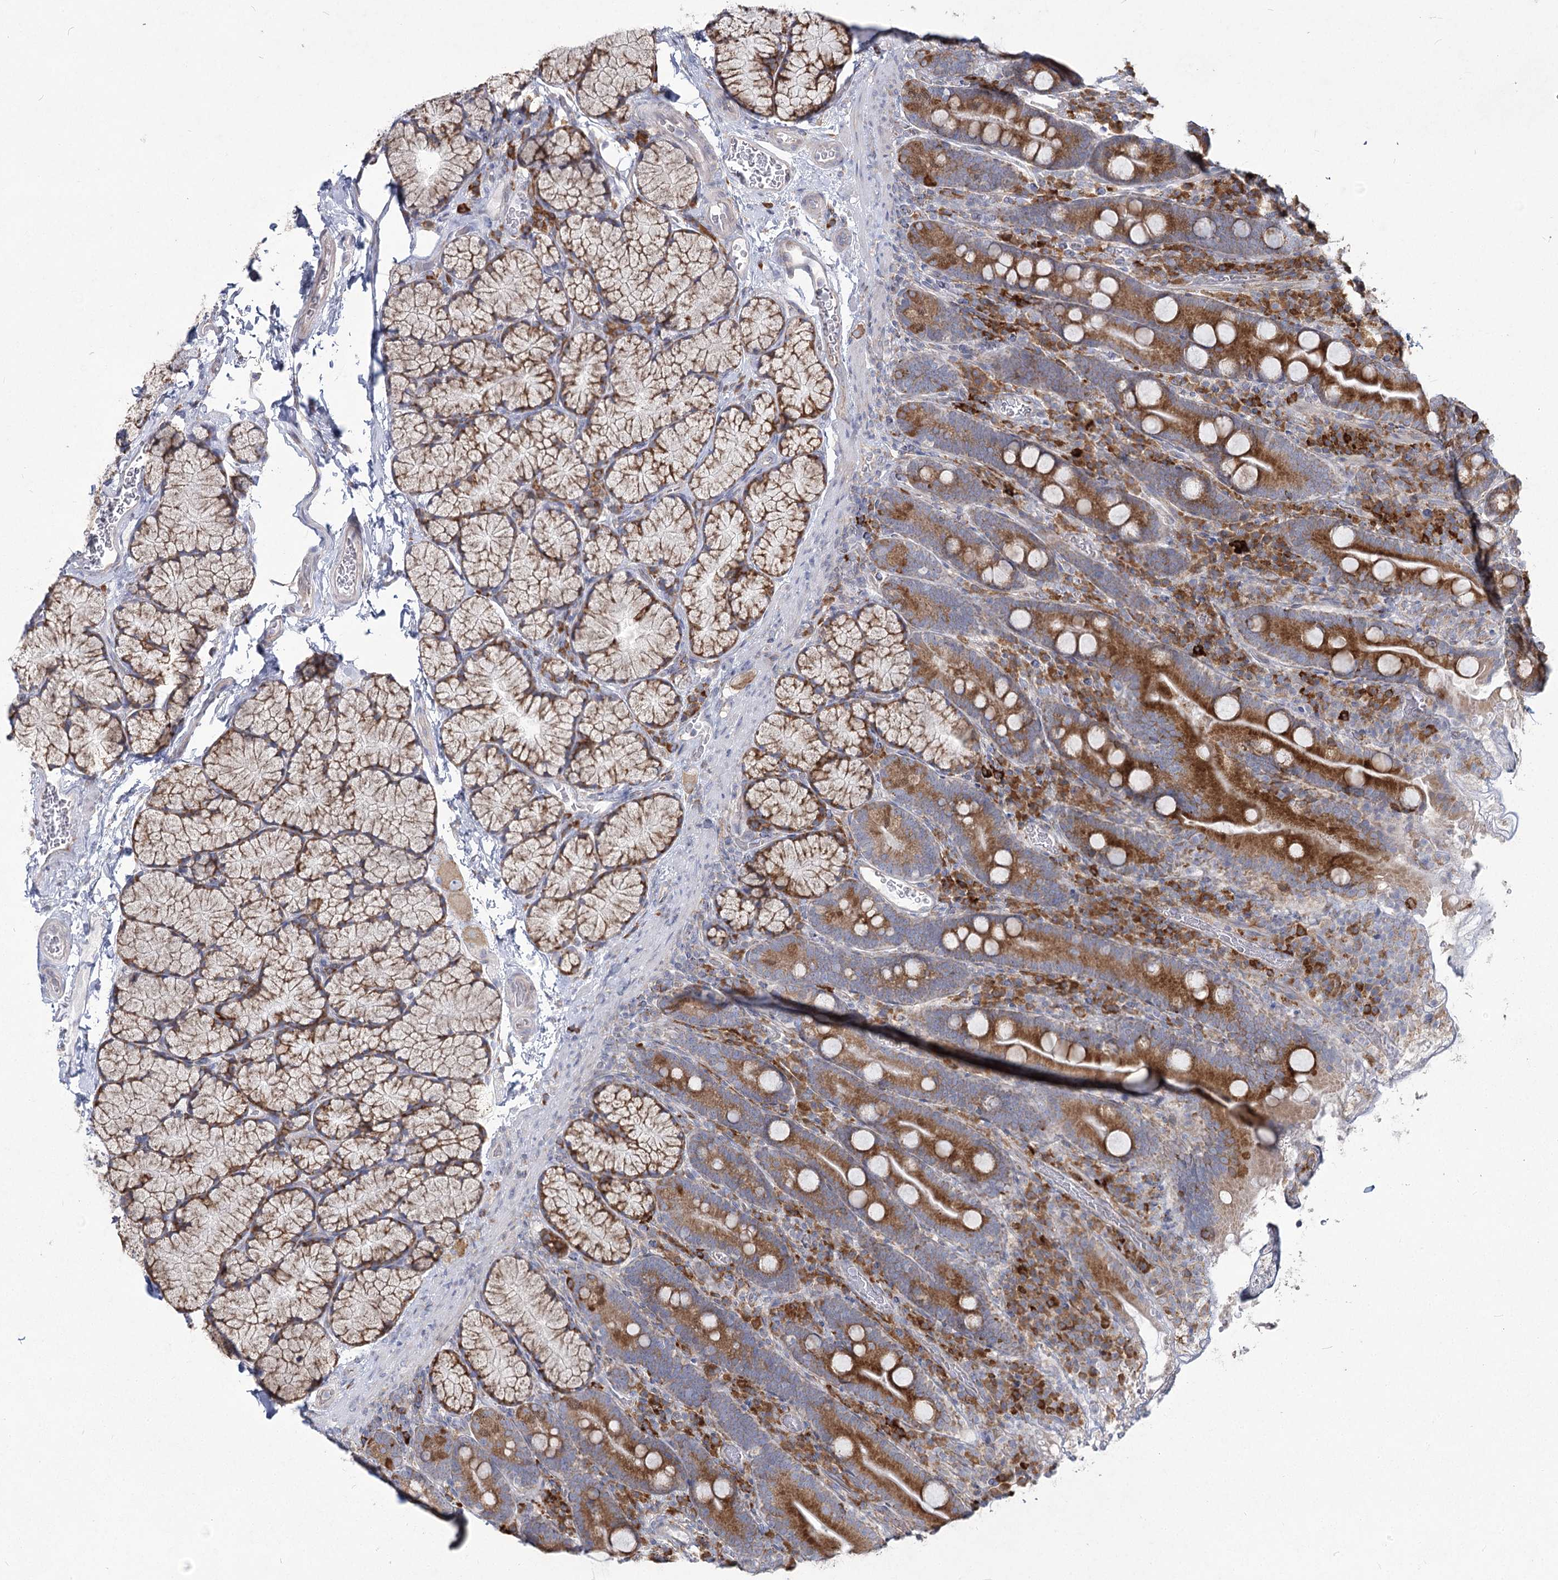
{"staining": {"intensity": "strong", "quantity": ">75%", "location": "cytoplasmic/membranous"}, "tissue": "duodenum", "cell_type": "Glandular cells", "image_type": "normal", "snomed": [{"axis": "morphology", "description": "Normal tissue, NOS"}, {"axis": "topography", "description": "Duodenum"}], "caption": "High-power microscopy captured an immunohistochemistry (IHC) histopathology image of benign duodenum, revealing strong cytoplasmic/membranous positivity in approximately >75% of glandular cells. The staining is performed using DAB (3,3'-diaminobenzidine) brown chromogen to label protein expression. The nuclei are counter-stained blue using hematoxylin.", "gene": "NHLRC2", "patient": {"sex": "male", "age": 35}}